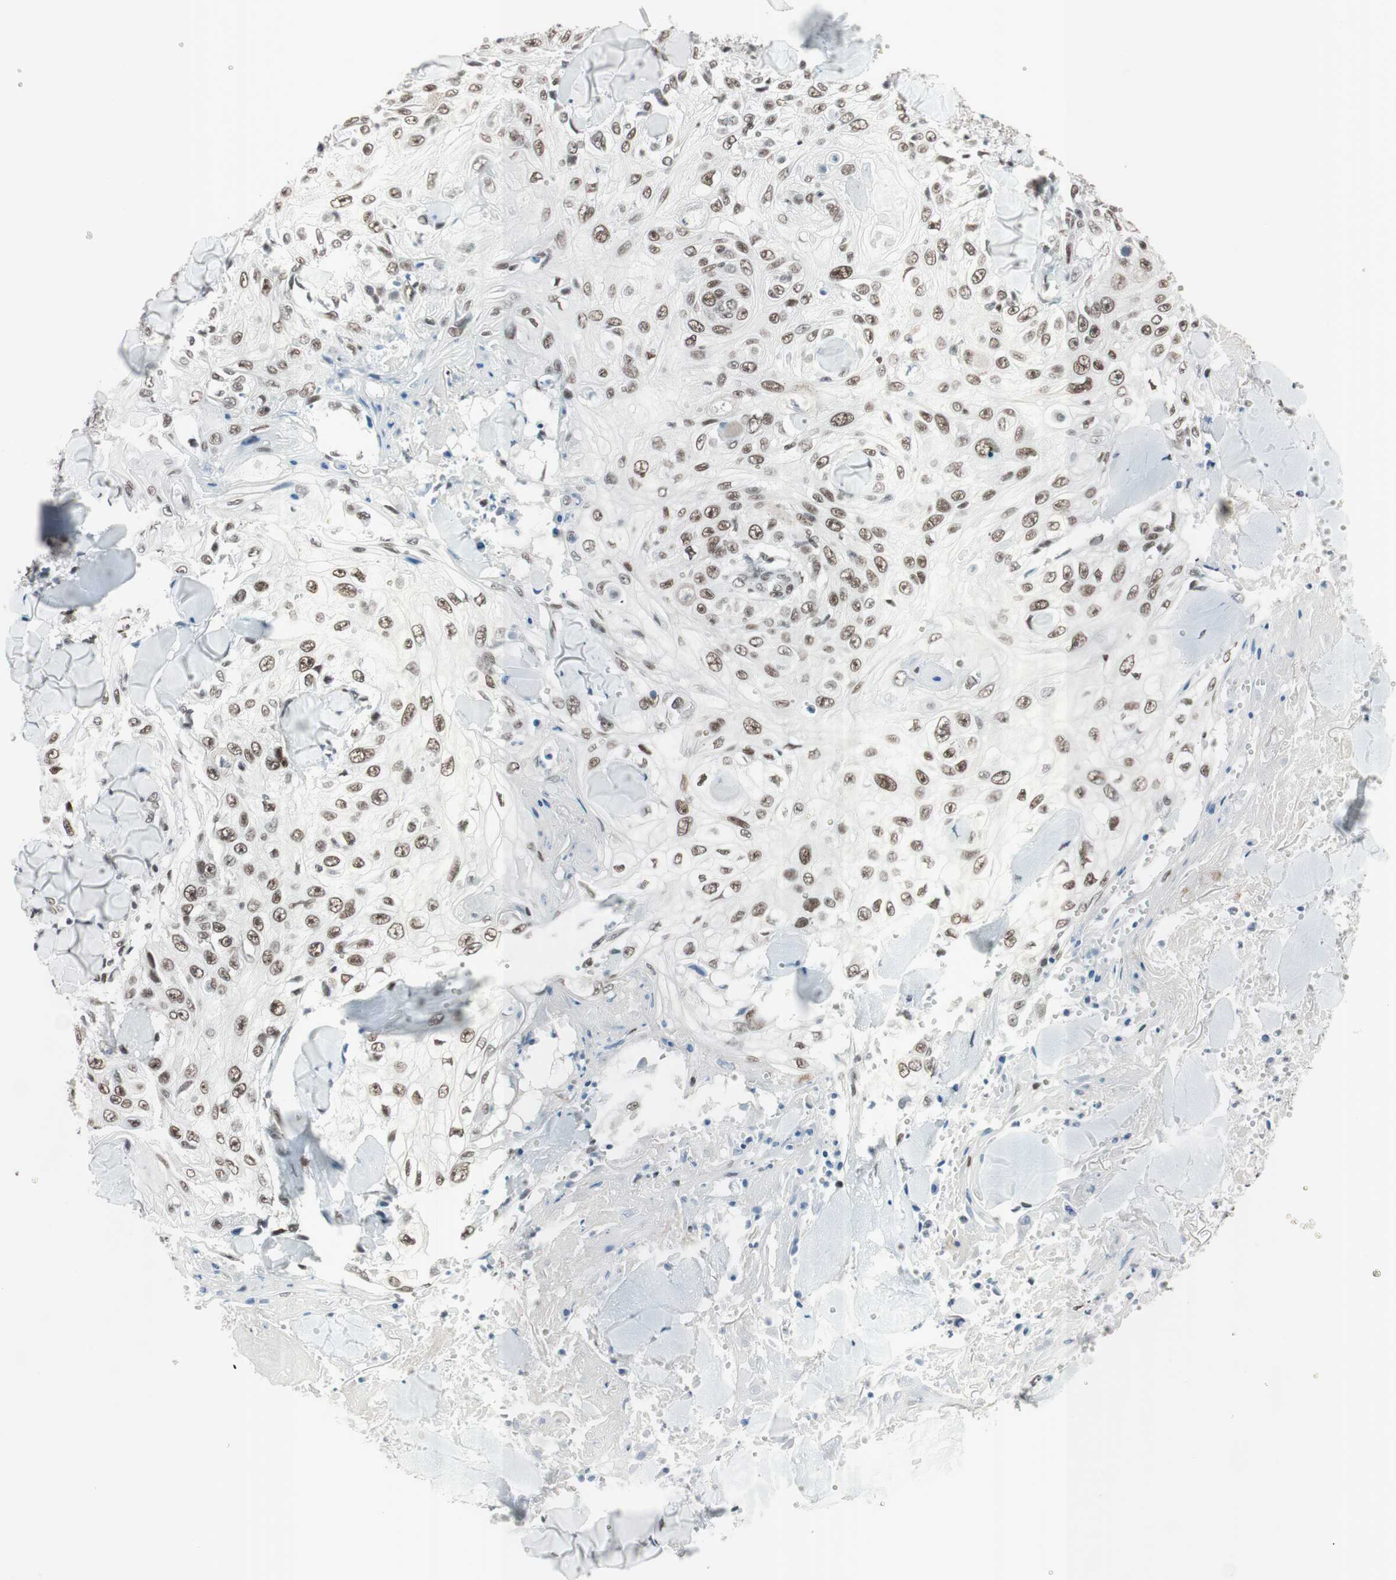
{"staining": {"intensity": "moderate", "quantity": ">75%", "location": "nuclear"}, "tissue": "skin cancer", "cell_type": "Tumor cells", "image_type": "cancer", "snomed": [{"axis": "morphology", "description": "Squamous cell carcinoma, NOS"}, {"axis": "topography", "description": "Skin"}], "caption": "The immunohistochemical stain shows moderate nuclear staining in tumor cells of skin cancer (squamous cell carcinoma) tissue.", "gene": "ARID1A", "patient": {"sex": "male", "age": 86}}